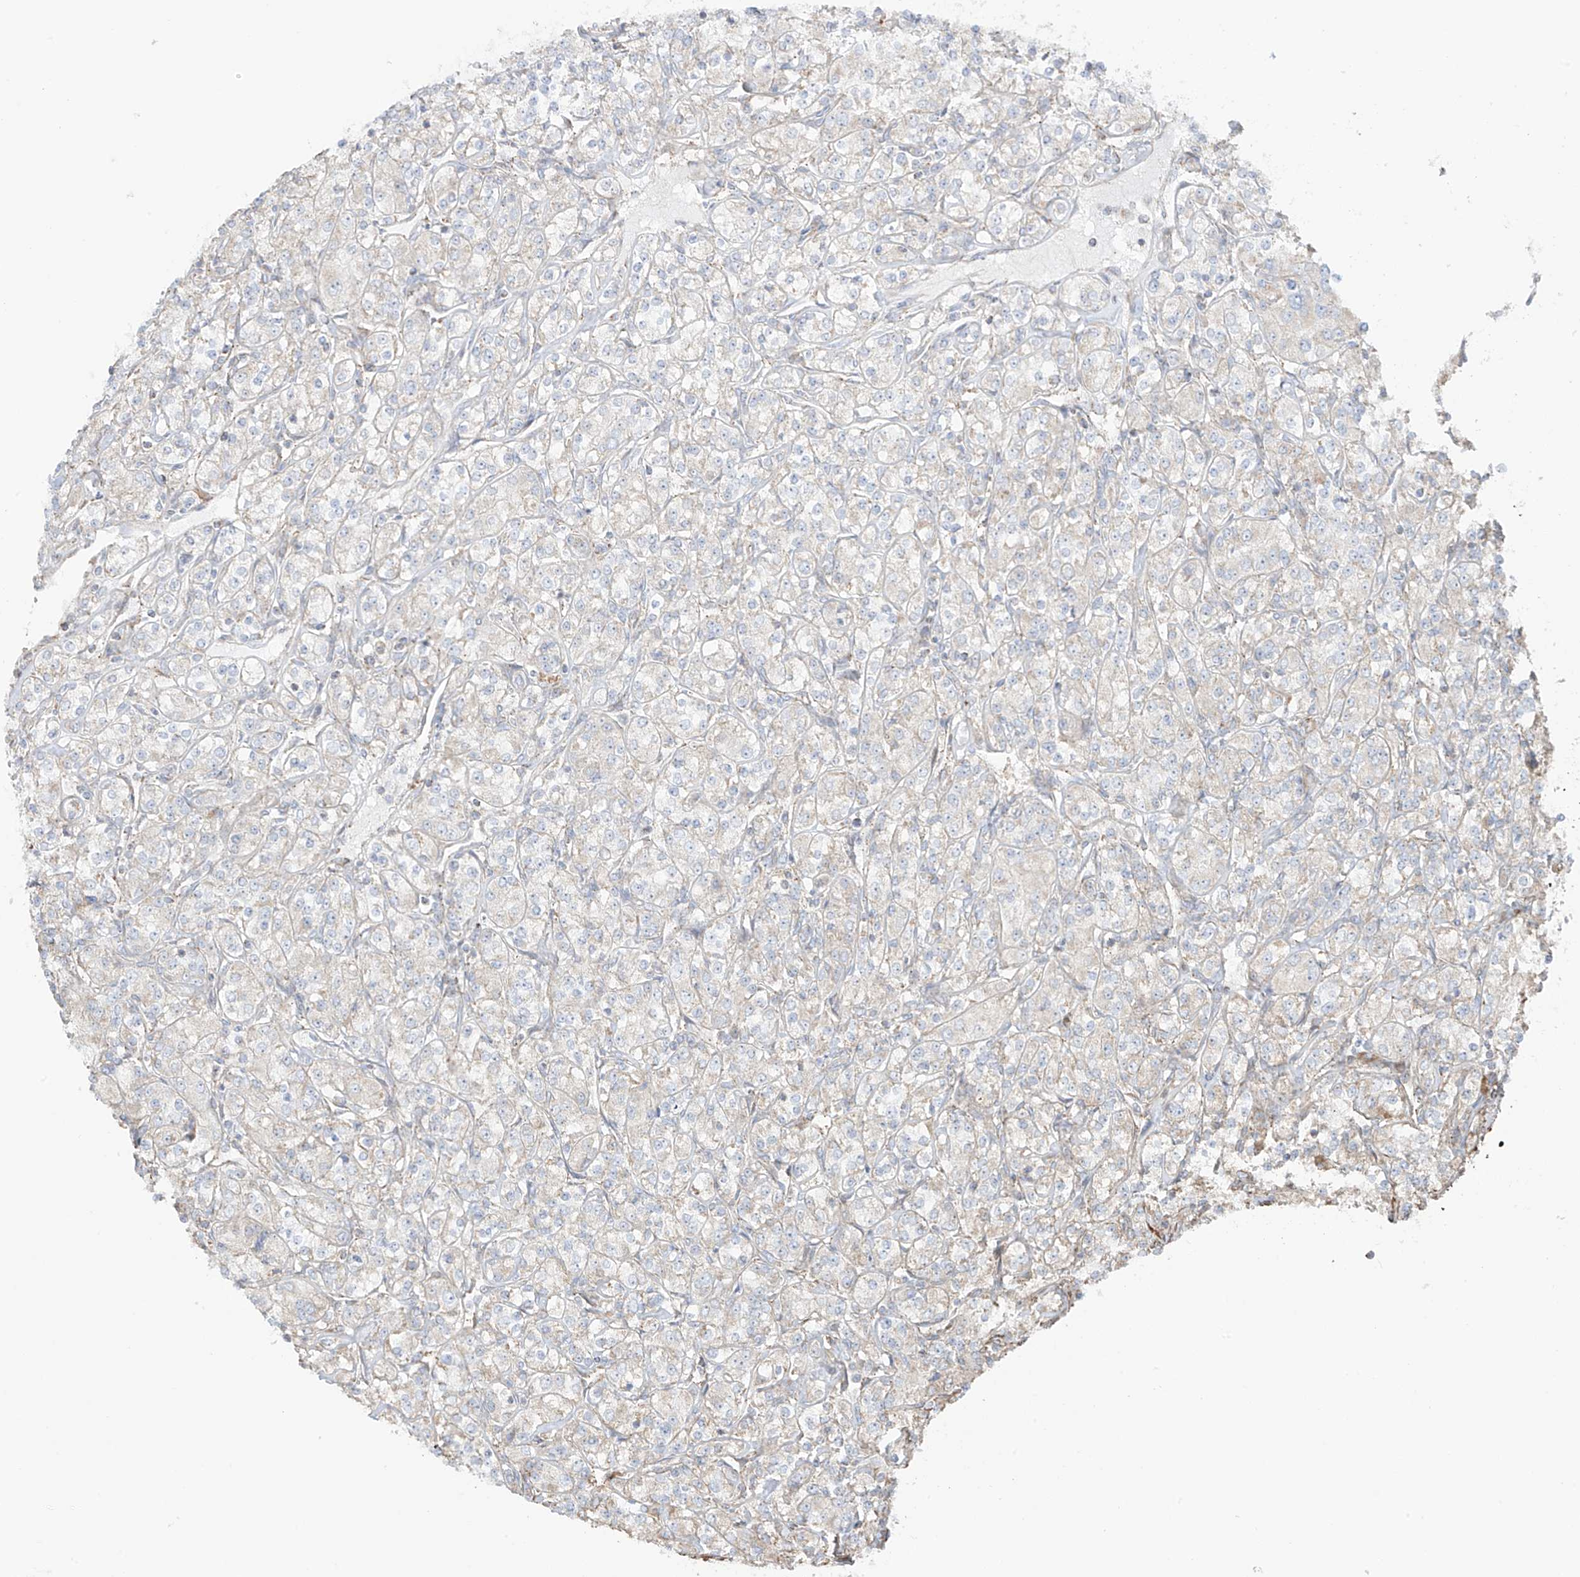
{"staining": {"intensity": "negative", "quantity": "none", "location": "none"}, "tissue": "renal cancer", "cell_type": "Tumor cells", "image_type": "cancer", "snomed": [{"axis": "morphology", "description": "Adenocarcinoma, NOS"}, {"axis": "topography", "description": "Kidney"}], "caption": "Tumor cells are negative for brown protein staining in adenocarcinoma (renal).", "gene": "XKR3", "patient": {"sex": "male", "age": 77}}